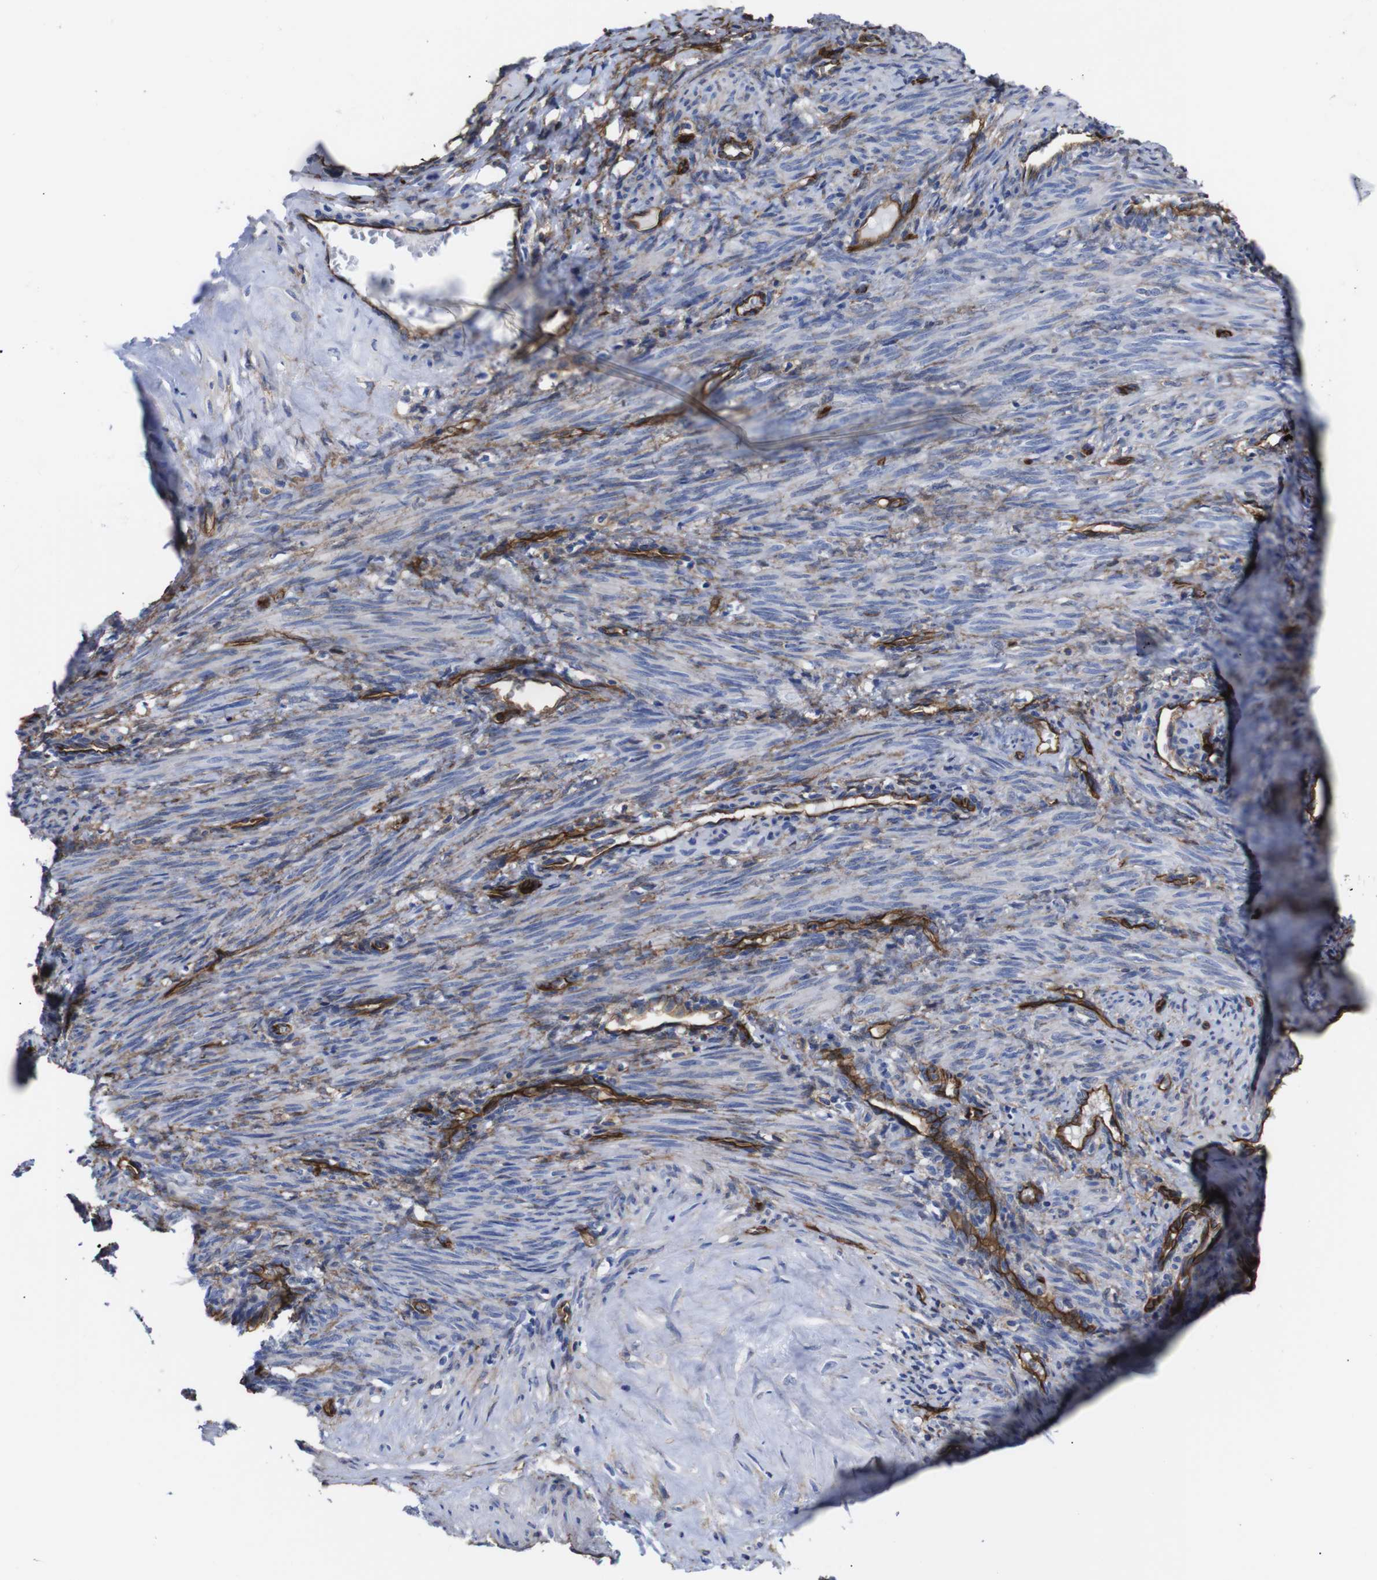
{"staining": {"intensity": "negative", "quantity": "none", "location": "none"}, "tissue": "smooth muscle", "cell_type": "Smooth muscle cells", "image_type": "normal", "snomed": [{"axis": "morphology", "description": "Normal tissue, NOS"}, {"axis": "topography", "description": "Endometrium"}], "caption": "Photomicrograph shows no significant protein positivity in smooth muscle cells of unremarkable smooth muscle. (DAB (3,3'-diaminobenzidine) immunohistochemistry, high magnification).", "gene": "SPTBN1", "patient": {"sex": "female", "age": 33}}